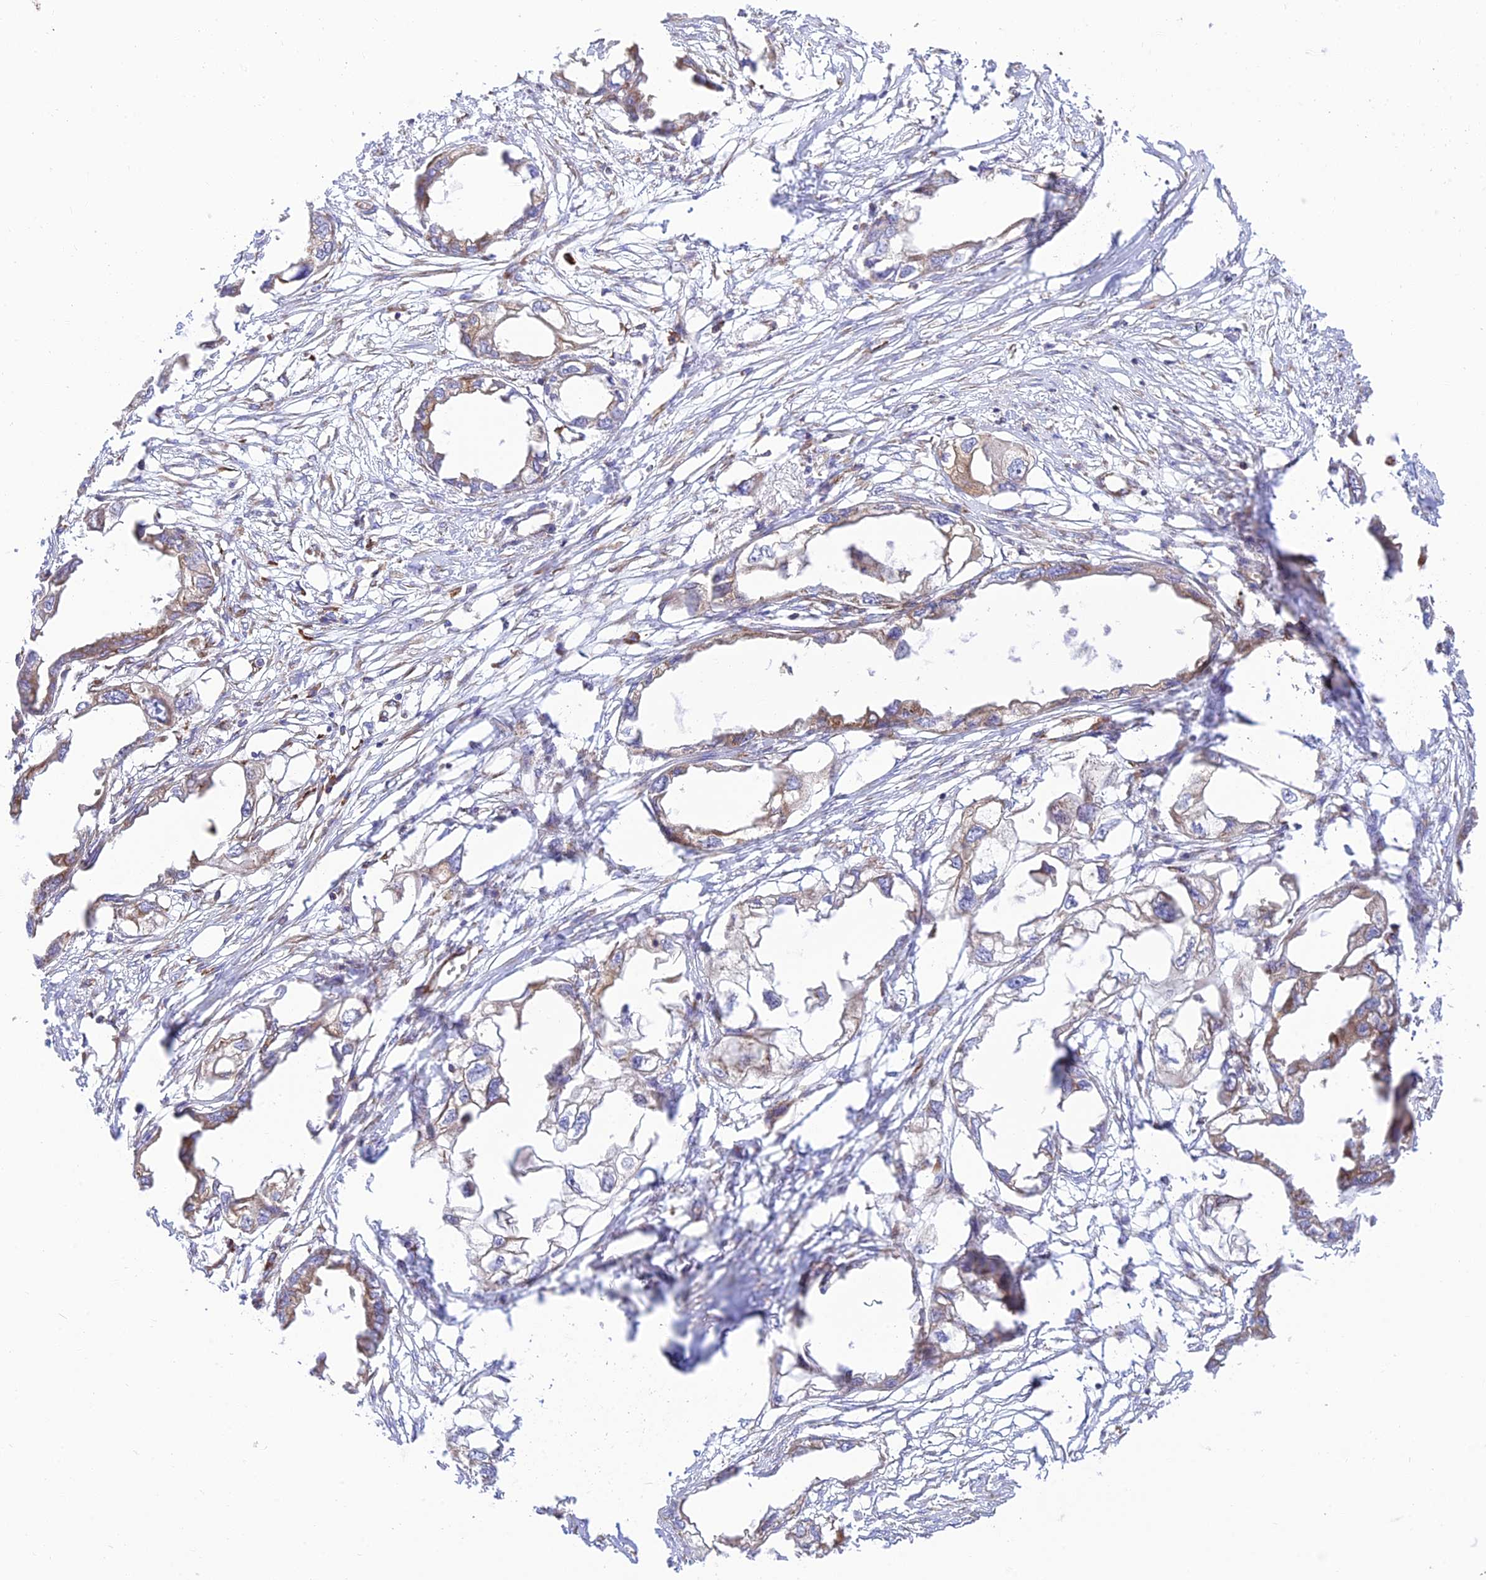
{"staining": {"intensity": "weak", "quantity": "25%-75%", "location": "cytoplasmic/membranous"}, "tissue": "endometrial cancer", "cell_type": "Tumor cells", "image_type": "cancer", "snomed": [{"axis": "morphology", "description": "Adenocarcinoma, NOS"}, {"axis": "morphology", "description": "Adenocarcinoma, metastatic, NOS"}, {"axis": "topography", "description": "Adipose tissue"}, {"axis": "topography", "description": "Endometrium"}], "caption": "The immunohistochemical stain highlights weak cytoplasmic/membranous positivity in tumor cells of endometrial metastatic adenocarcinoma tissue.", "gene": "PIMREG", "patient": {"sex": "female", "age": 67}}